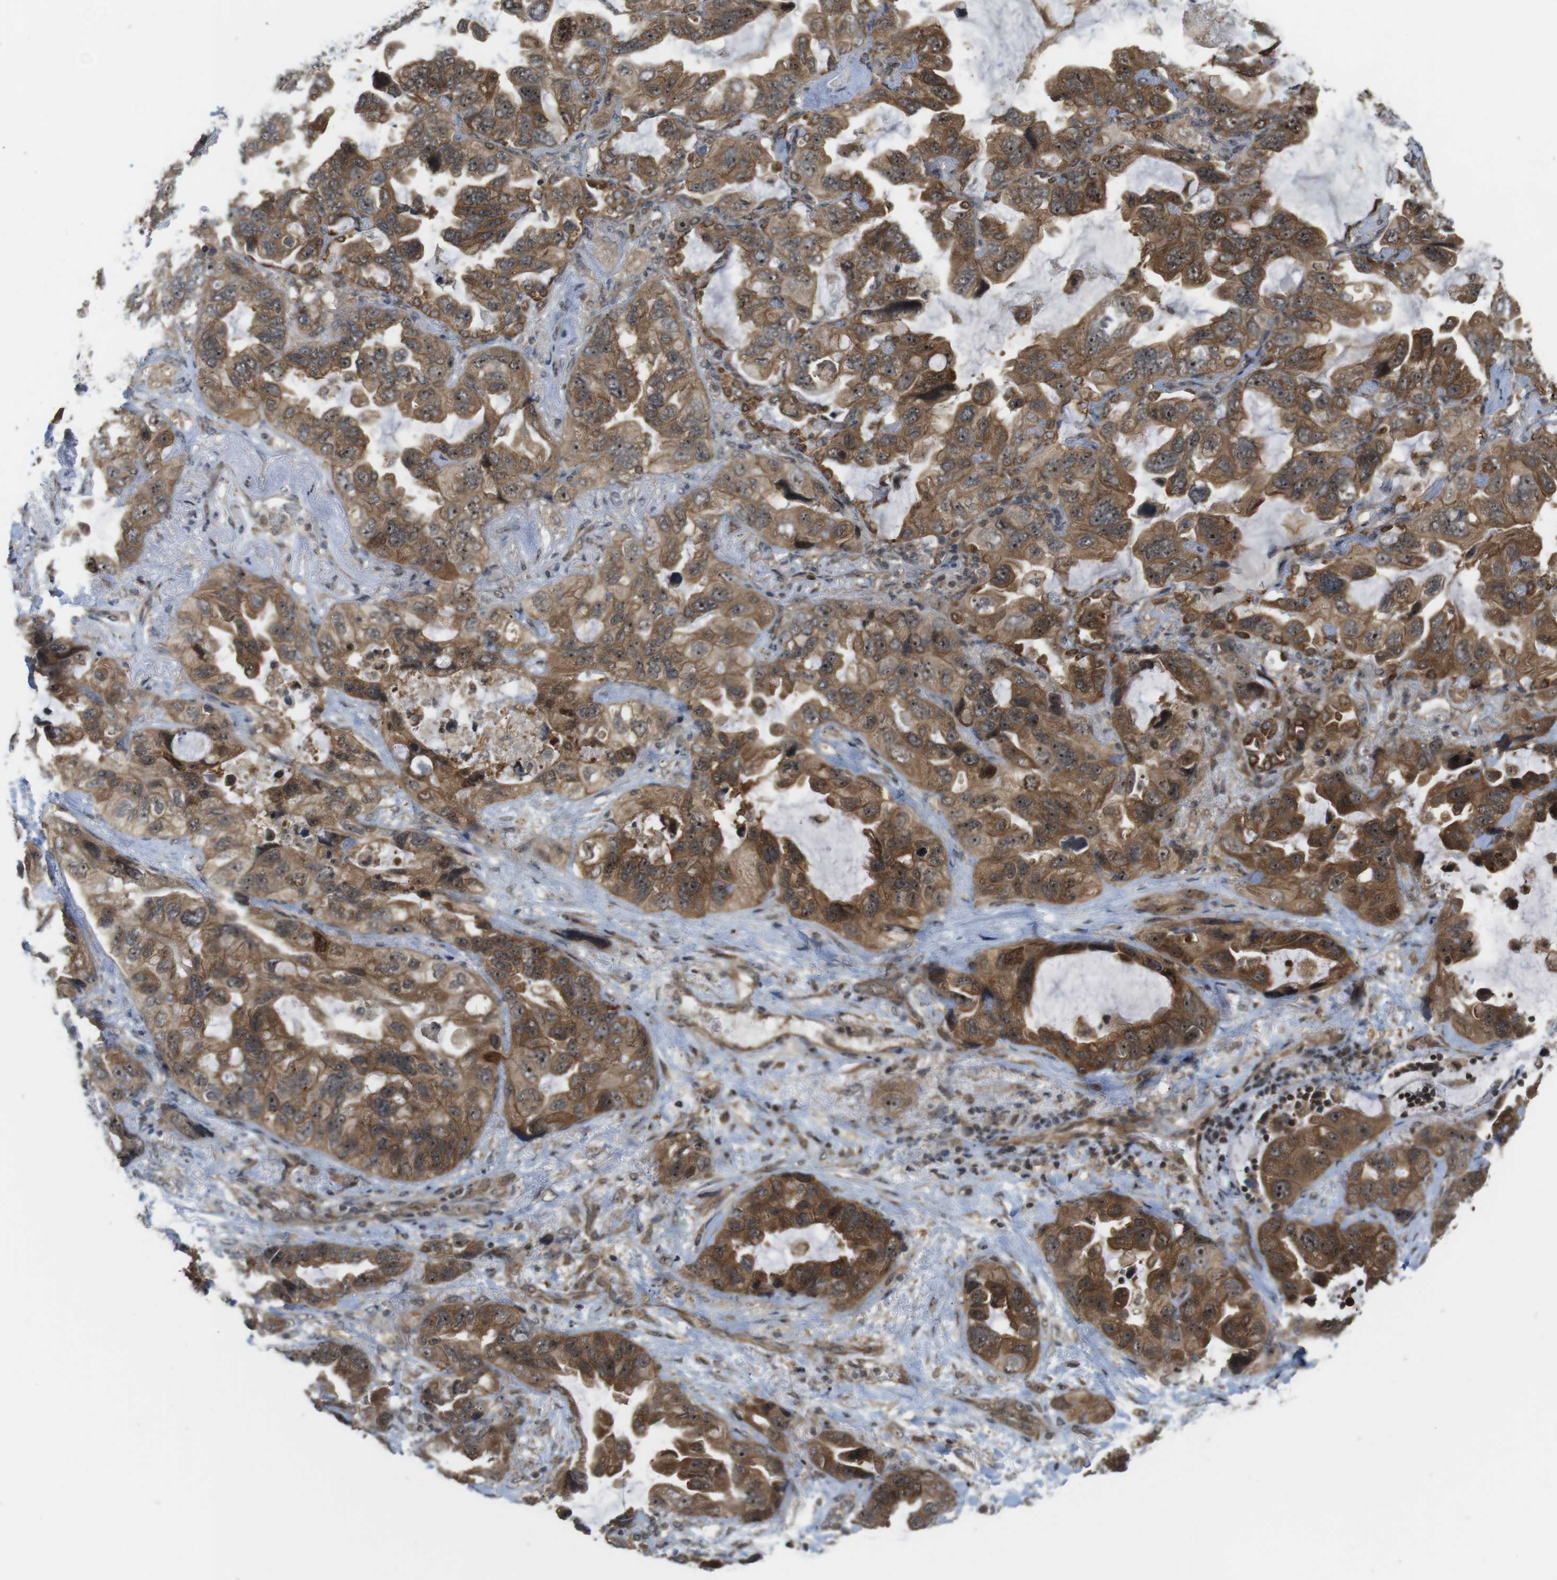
{"staining": {"intensity": "moderate", "quantity": ">75%", "location": "cytoplasmic/membranous,nuclear"}, "tissue": "lung cancer", "cell_type": "Tumor cells", "image_type": "cancer", "snomed": [{"axis": "morphology", "description": "Squamous cell carcinoma, NOS"}, {"axis": "topography", "description": "Lung"}], "caption": "Moderate cytoplasmic/membranous and nuclear expression for a protein is seen in approximately >75% of tumor cells of lung cancer using immunohistochemistry (IHC).", "gene": "CC2D1A", "patient": {"sex": "female", "age": 73}}